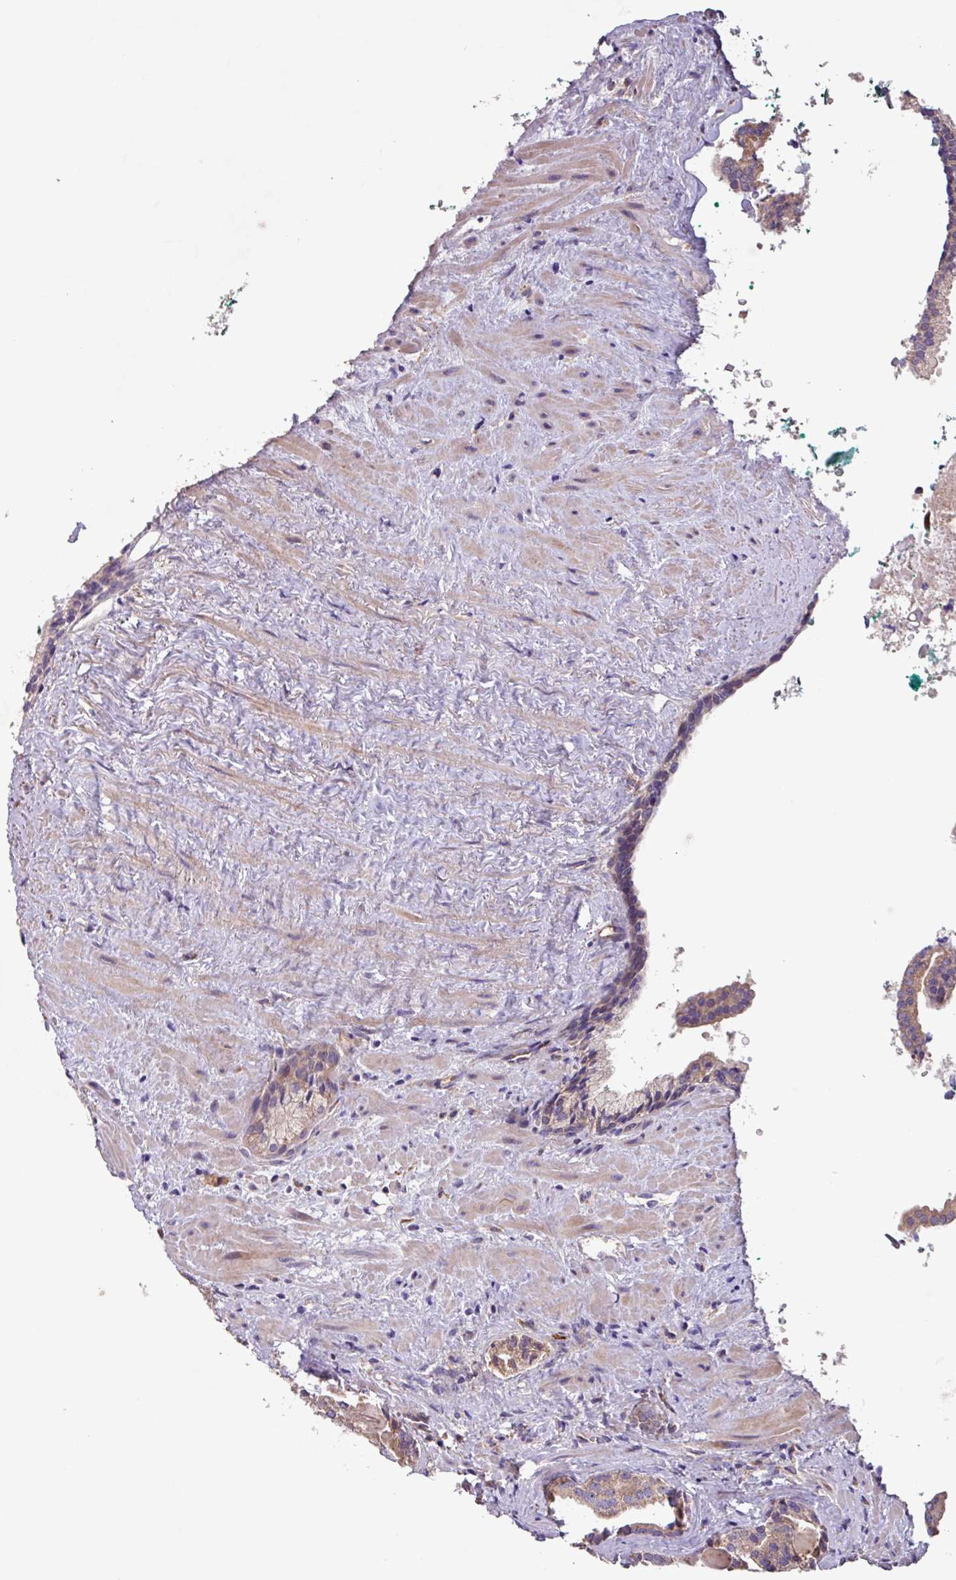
{"staining": {"intensity": "weak", "quantity": ">75%", "location": "cytoplasmic/membranous"}, "tissue": "prostate cancer", "cell_type": "Tumor cells", "image_type": "cancer", "snomed": [{"axis": "morphology", "description": "Adenocarcinoma, High grade"}, {"axis": "topography", "description": "Prostate"}], "caption": "Immunohistochemical staining of adenocarcinoma (high-grade) (prostate) shows weak cytoplasmic/membranous protein positivity in approximately >75% of tumor cells.", "gene": "PTPRQ", "patient": {"sex": "male", "age": 60}}